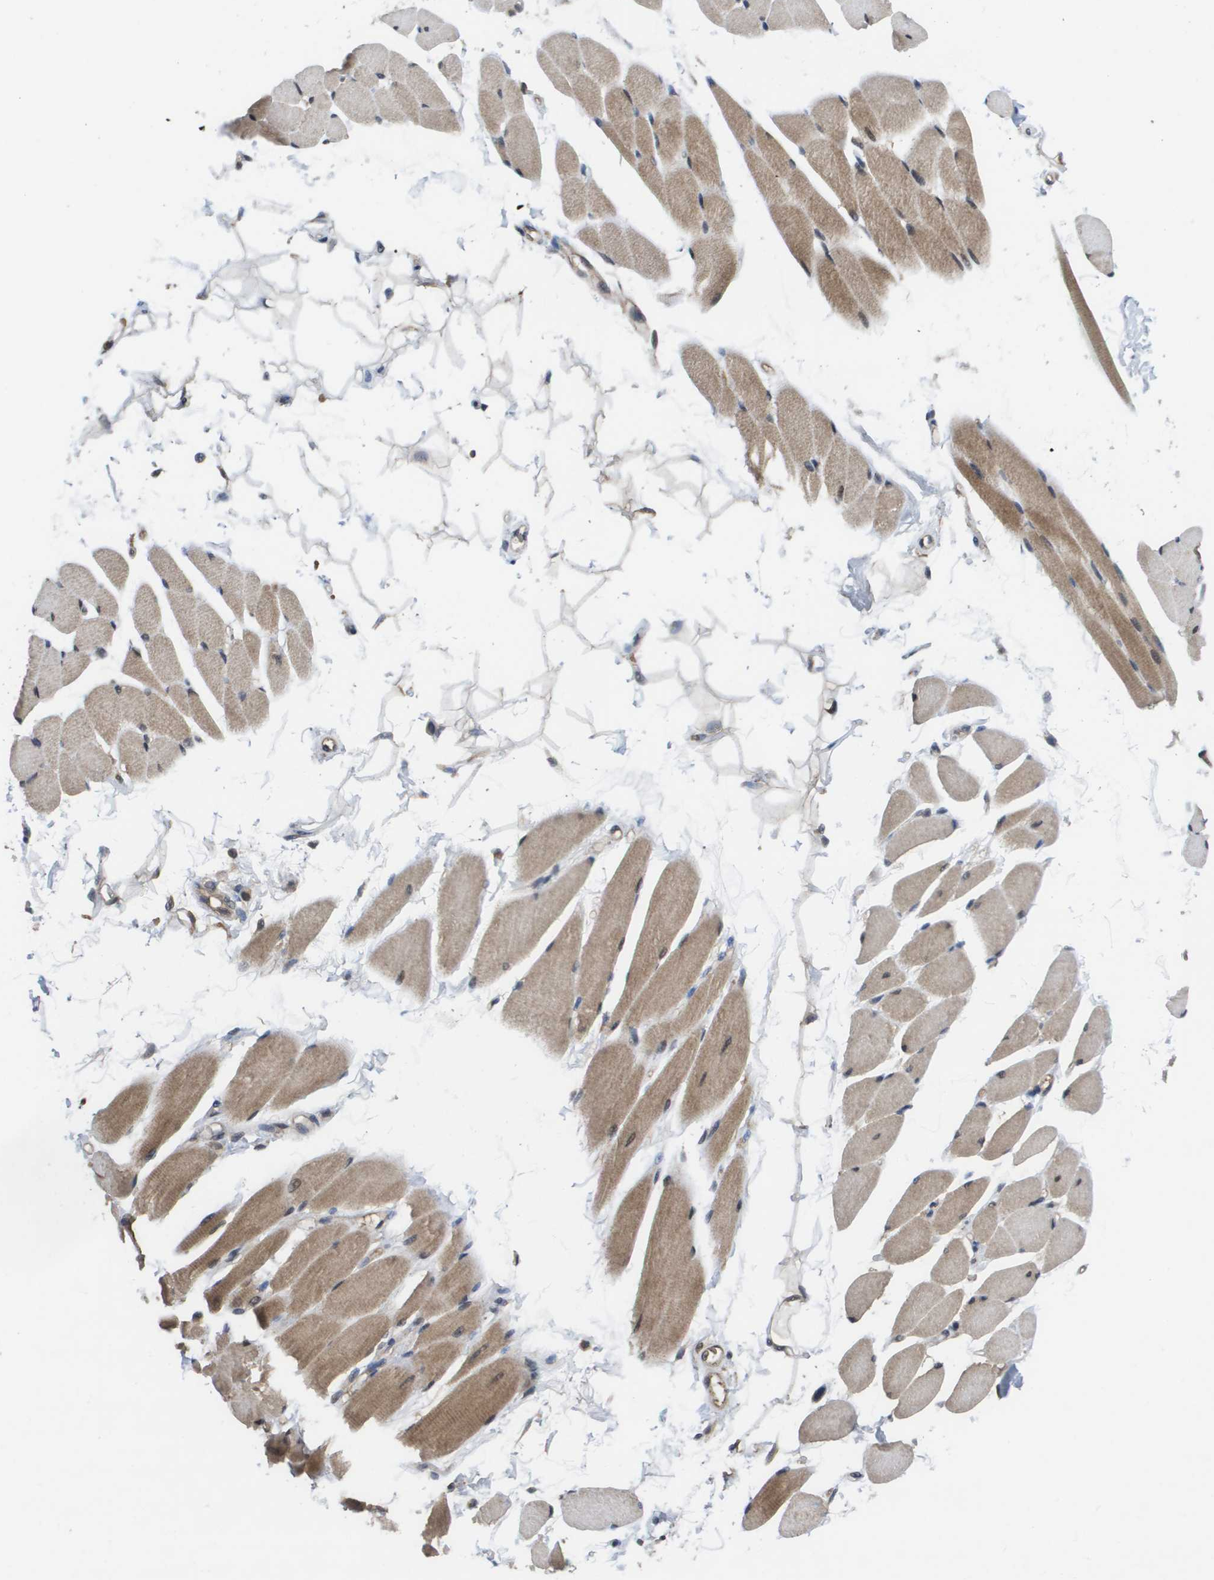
{"staining": {"intensity": "moderate", "quantity": "25%-75%", "location": "cytoplasmic/membranous,nuclear"}, "tissue": "skeletal muscle", "cell_type": "Myocytes", "image_type": "normal", "snomed": [{"axis": "morphology", "description": "Normal tissue, NOS"}, {"axis": "topography", "description": "Skeletal muscle"}, {"axis": "topography", "description": "Oral tissue"}, {"axis": "topography", "description": "Peripheral nerve tissue"}], "caption": "IHC photomicrograph of normal skeletal muscle: human skeletal muscle stained using immunohistochemistry (IHC) reveals medium levels of moderate protein expression localized specifically in the cytoplasmic/membranous,nuclear of myocytes, appearing as a cytoplasmic/membranous,nuclear brown color.", "gene": "AMBRA1", "patient": {"sex": "female", "age": 84}}